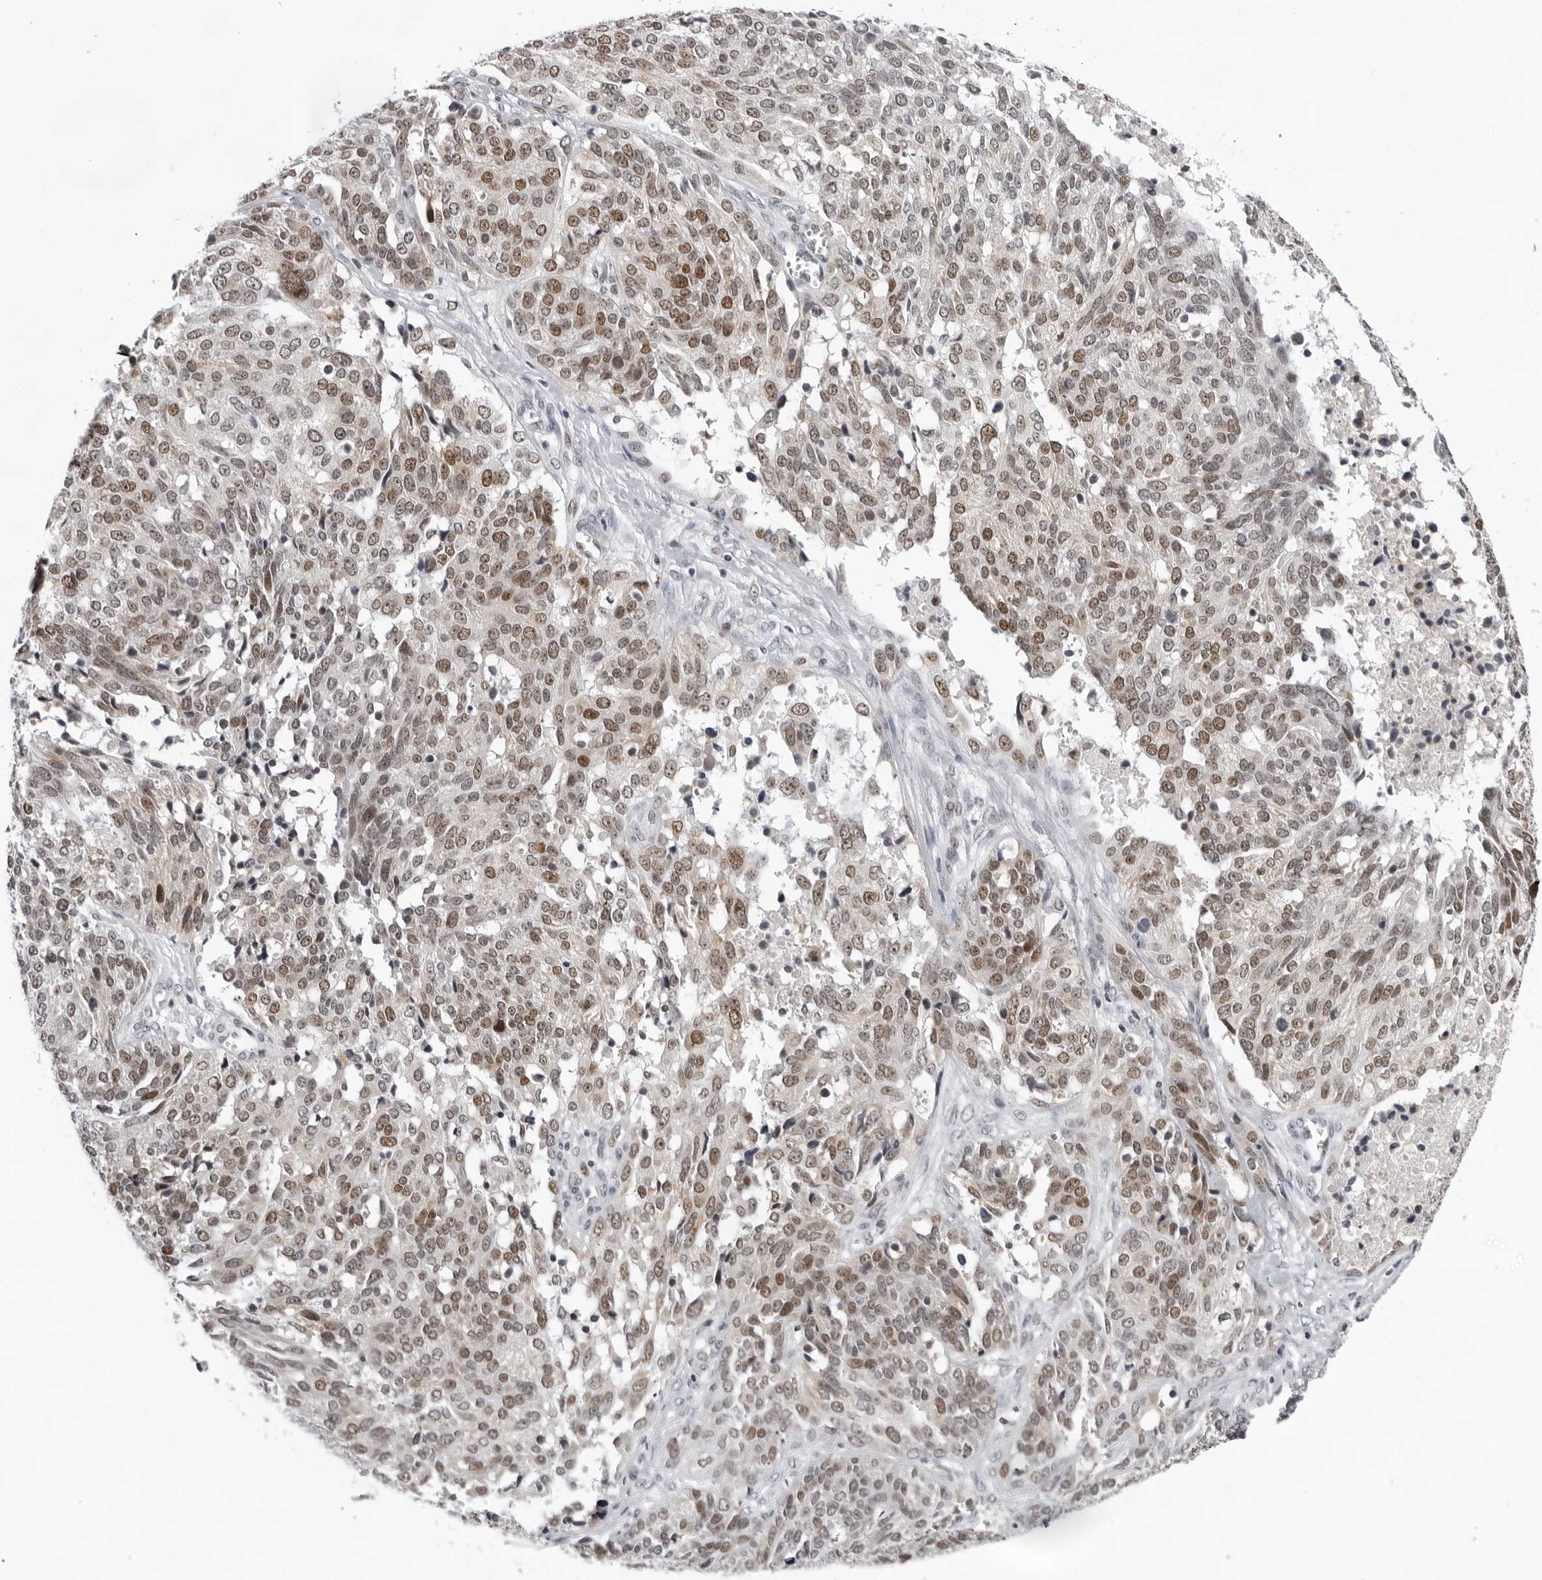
{"staining": {"intensity": "moderate", "quantity": ">75%", "location": "nuclear"}, "tissue": "ovarian cancer", "cell_type": "Tumor cells", "image_type": "cancer", "snomed": [{"axis": "morphology", "description": "Cystadenocarcinoma, serous, NOS"}, {"axis": "topography", "description": "Ovary"}], "caption": "The immunohistochemical stain highlights moderate nuclear positivity in tumor cells of ovarian cancer tissue. The staining is performed using DAB brown chromogen to label protein expression. The nuclei are counter-stained blue using hematoxylin.", "gene": "USP1", "patient": {"sex": "female", "age": 44}}